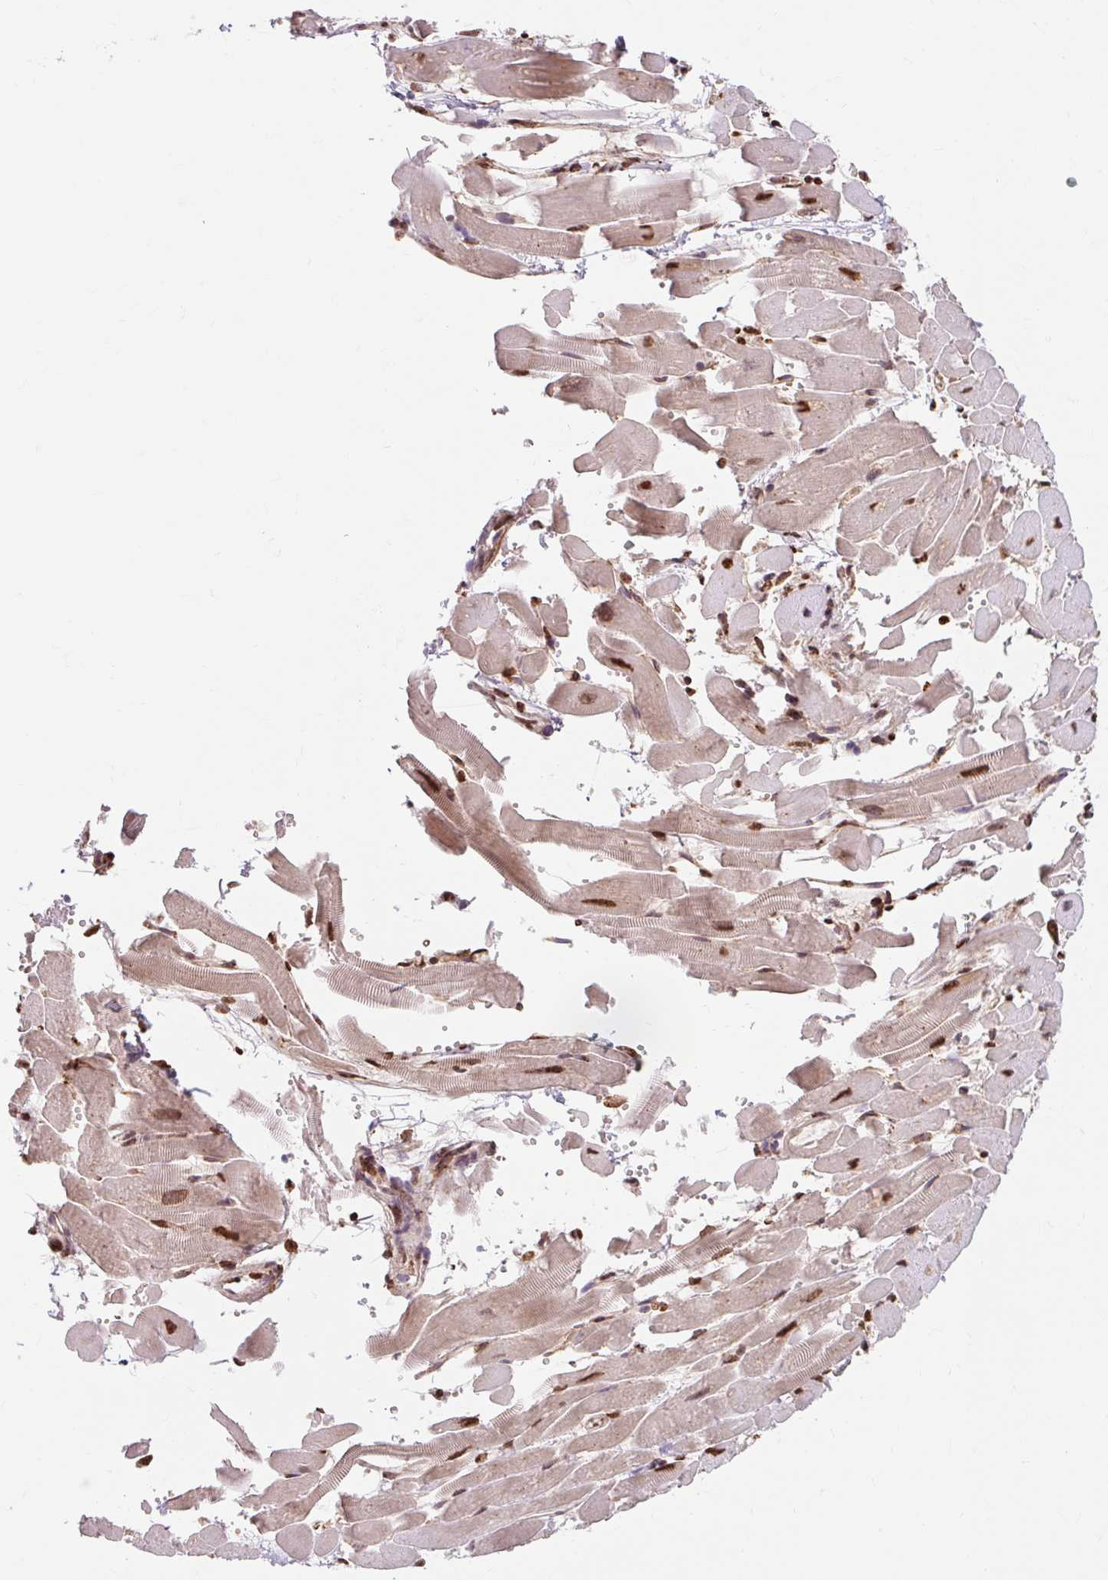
{"staining": {"intensity": "strong", "quantity": ">75%", "location": "nuclear"}, "tissue": "heart muscle", "cell_type": "Cardiomyocytes", "image_type": "normal", "snomed": [{"axis": "morphology", "description": "Normal tissue, NOS"}, {"axis": "topography", "description": "Heart"}], "caption": "Strong nuclear staining for a protein is appreciated in about >75% of cardiomyocytes of benign heart muscle using immunohistochemistry (IHC).", "gene": "BICRA", "patient": {"sex": "male", "age": 37}}